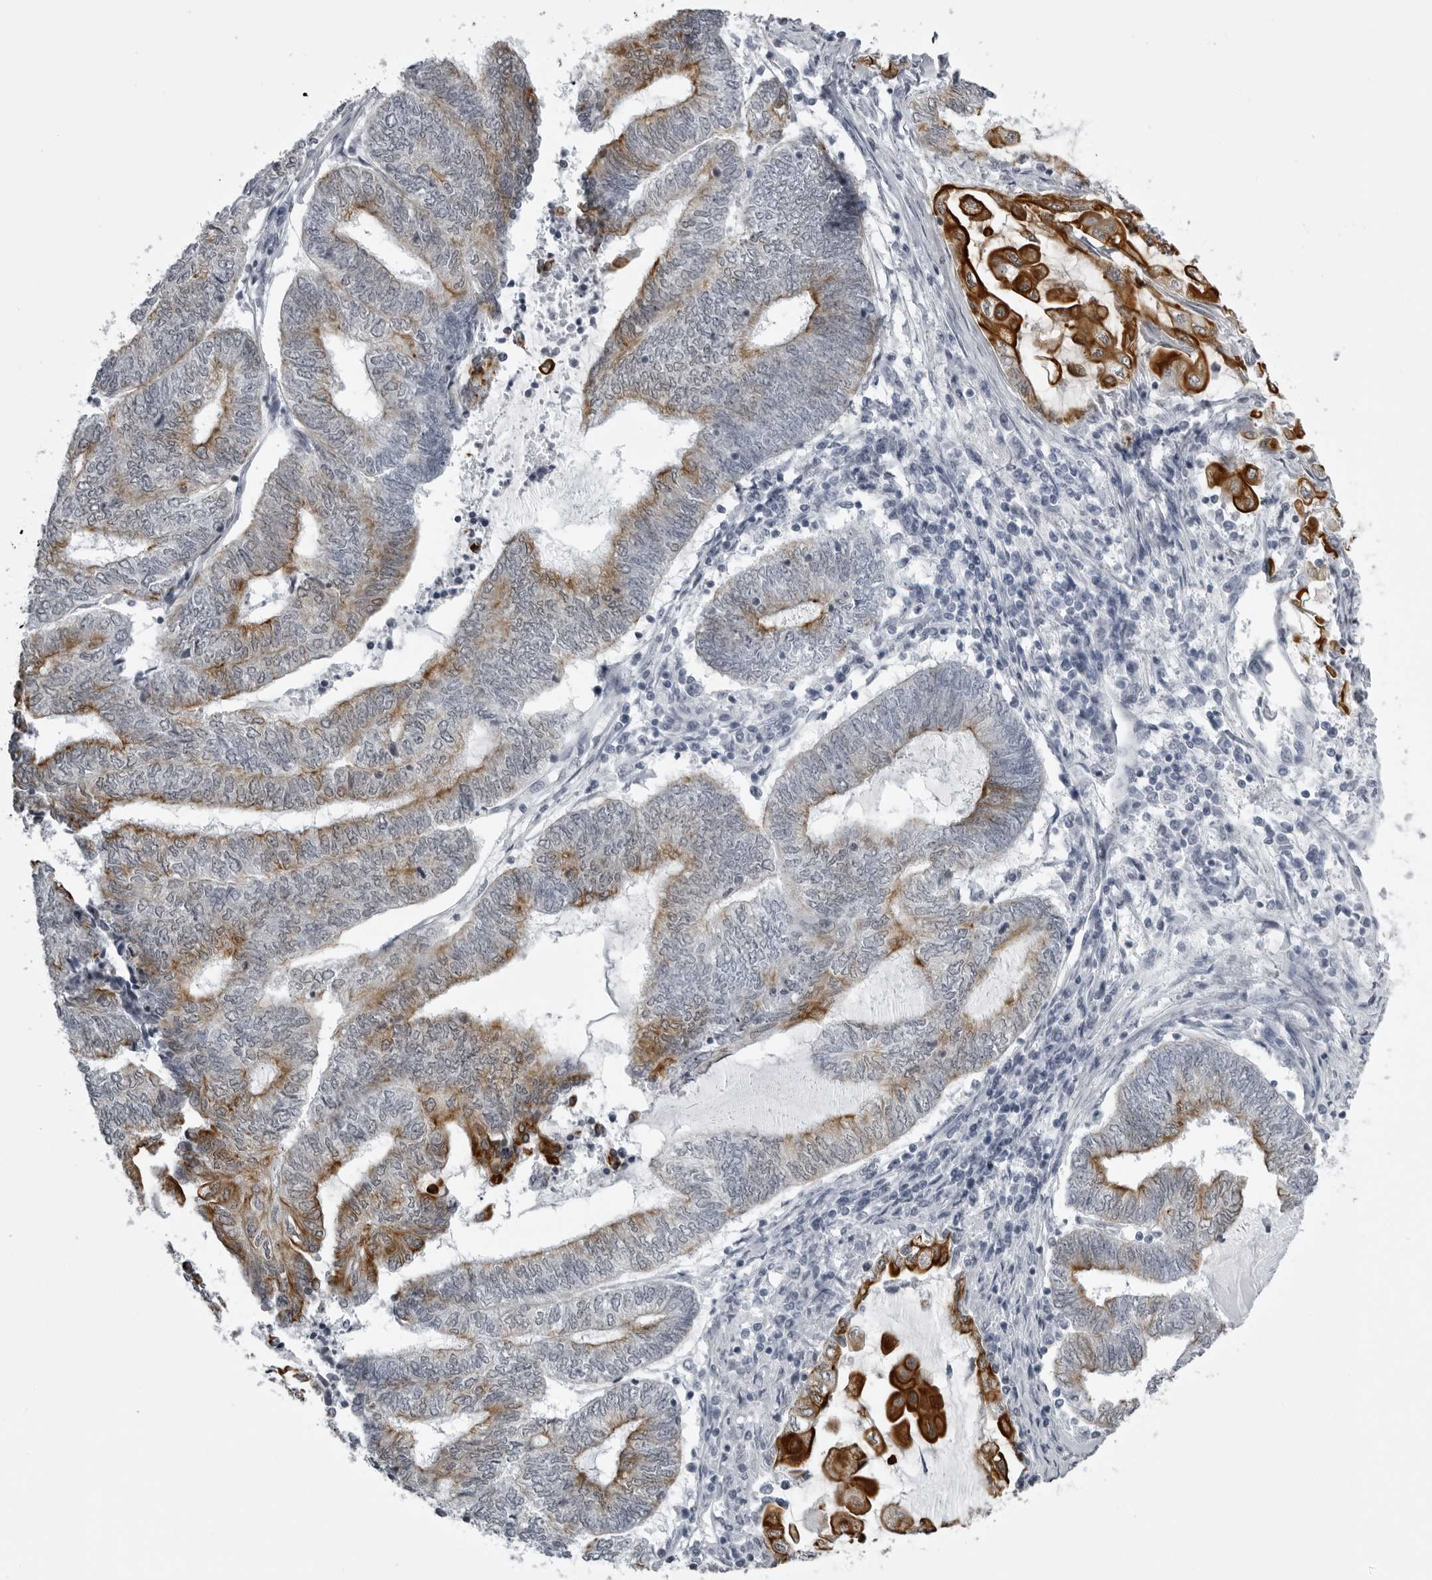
{"staining": {"intensity": "strong", "quantity": "25%-75%", "location": "cytoplasmic/membranous"}, "tissue": "endometrial cancer", "cell_type": "Tumor cells", "image_type": "cancer", "snomed": [{"axis": "morphology", "description": "Adenocarcinoma, NOS"}, {"axis": "topography", "description": "Uterus"}, {"axis": "topography", "description": "Endometrium"}], "caption": "This is a photomicrograph of immunohistochemistry (IHC) staining of endometrial cancer, which shows strong expression in the cytoplasmic/membranous of tumor cells.", "gene": "UROD", "patient": {"sex": "female", "age": 70}}